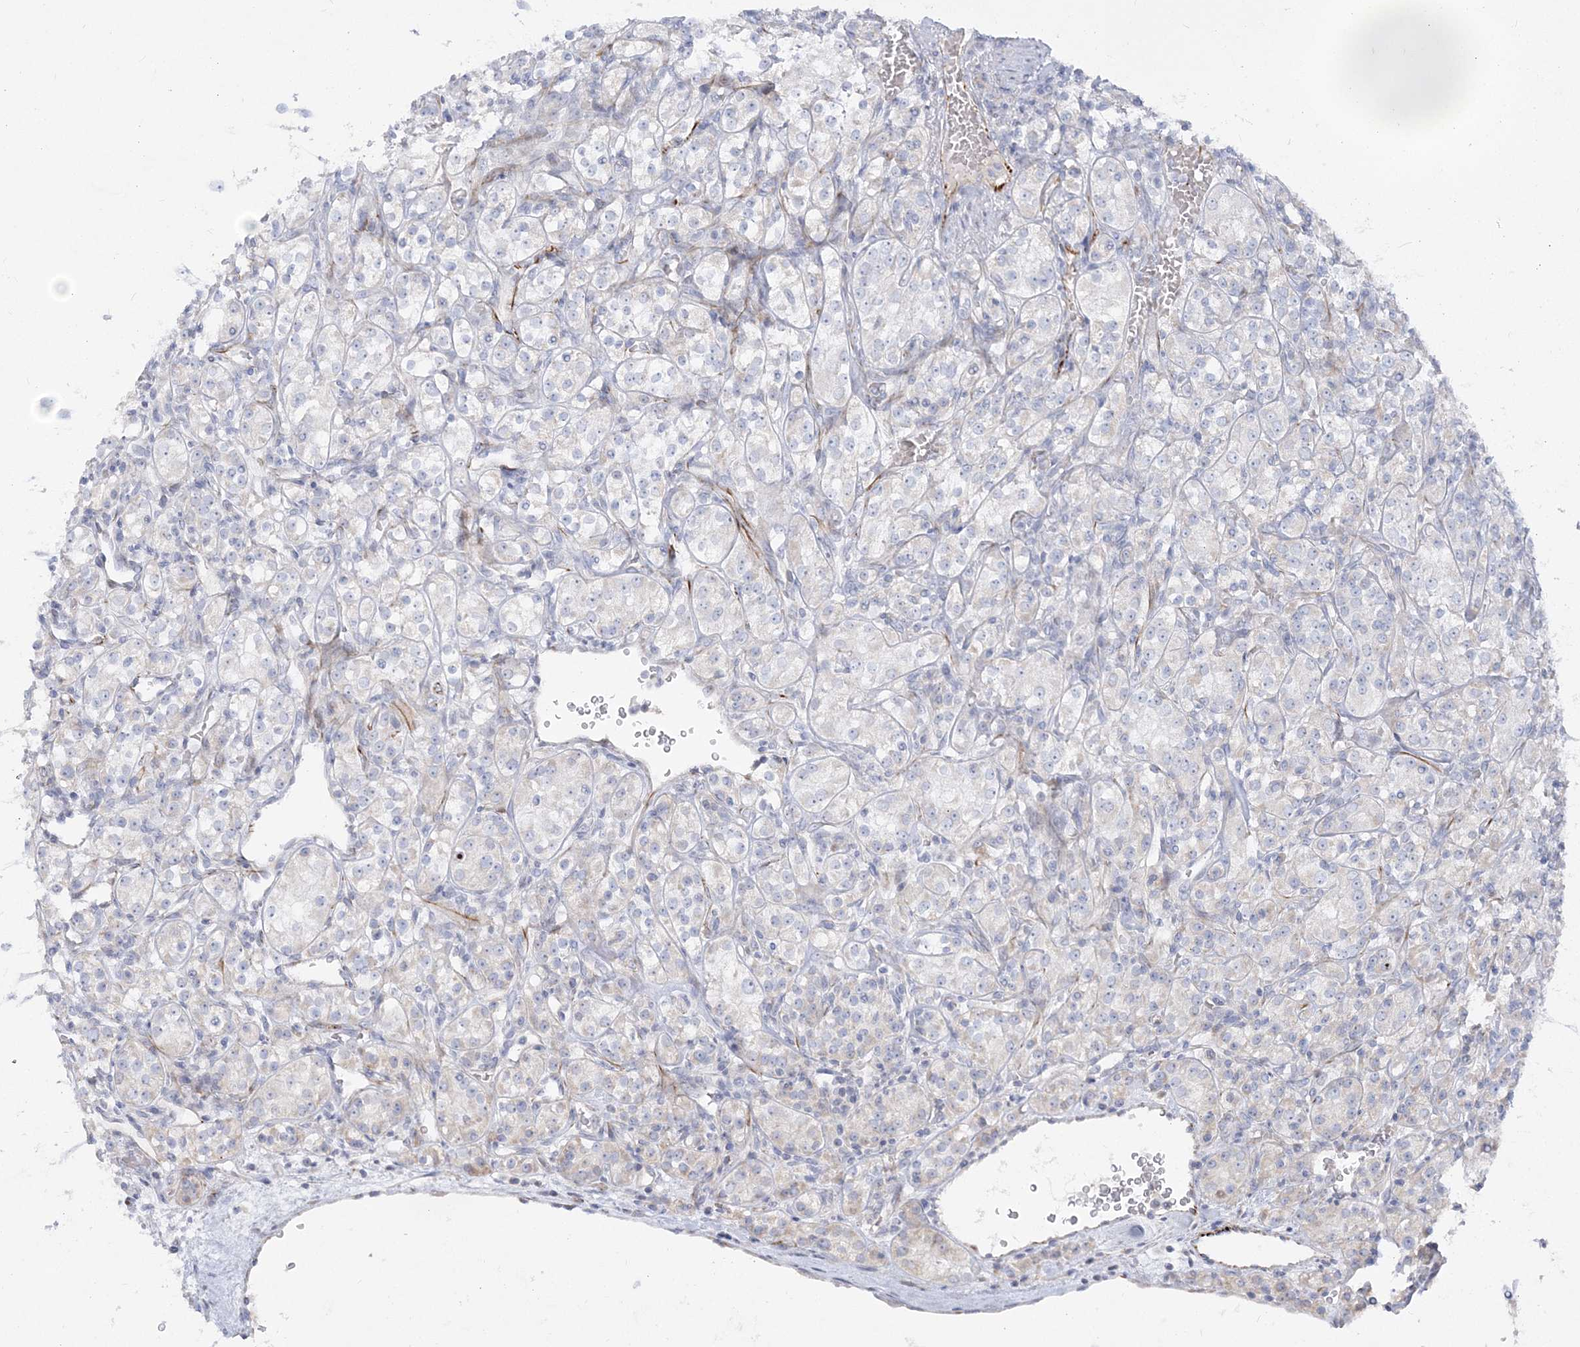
{"staining": {"intensity": "negative", "quantity": "none", "location": "none"}, "tissue": "renal cancer", "cell_type": "Tumor cells", "image_type": "cancer", "snomed": [{"axis": "morphology", "description": "Adenocarcinoma, NOS"}, {"axis": "topography", "description": "Kidney"}], "caption": "Tumor cells are negative for brown protein staining in renal cancer (adenocarcinoma). (Immunohistochemistry (ihc), brightfield microscopy, high magnification).", "gene": "GPAT2", "patient": {"sex": "male", "age": 77}}